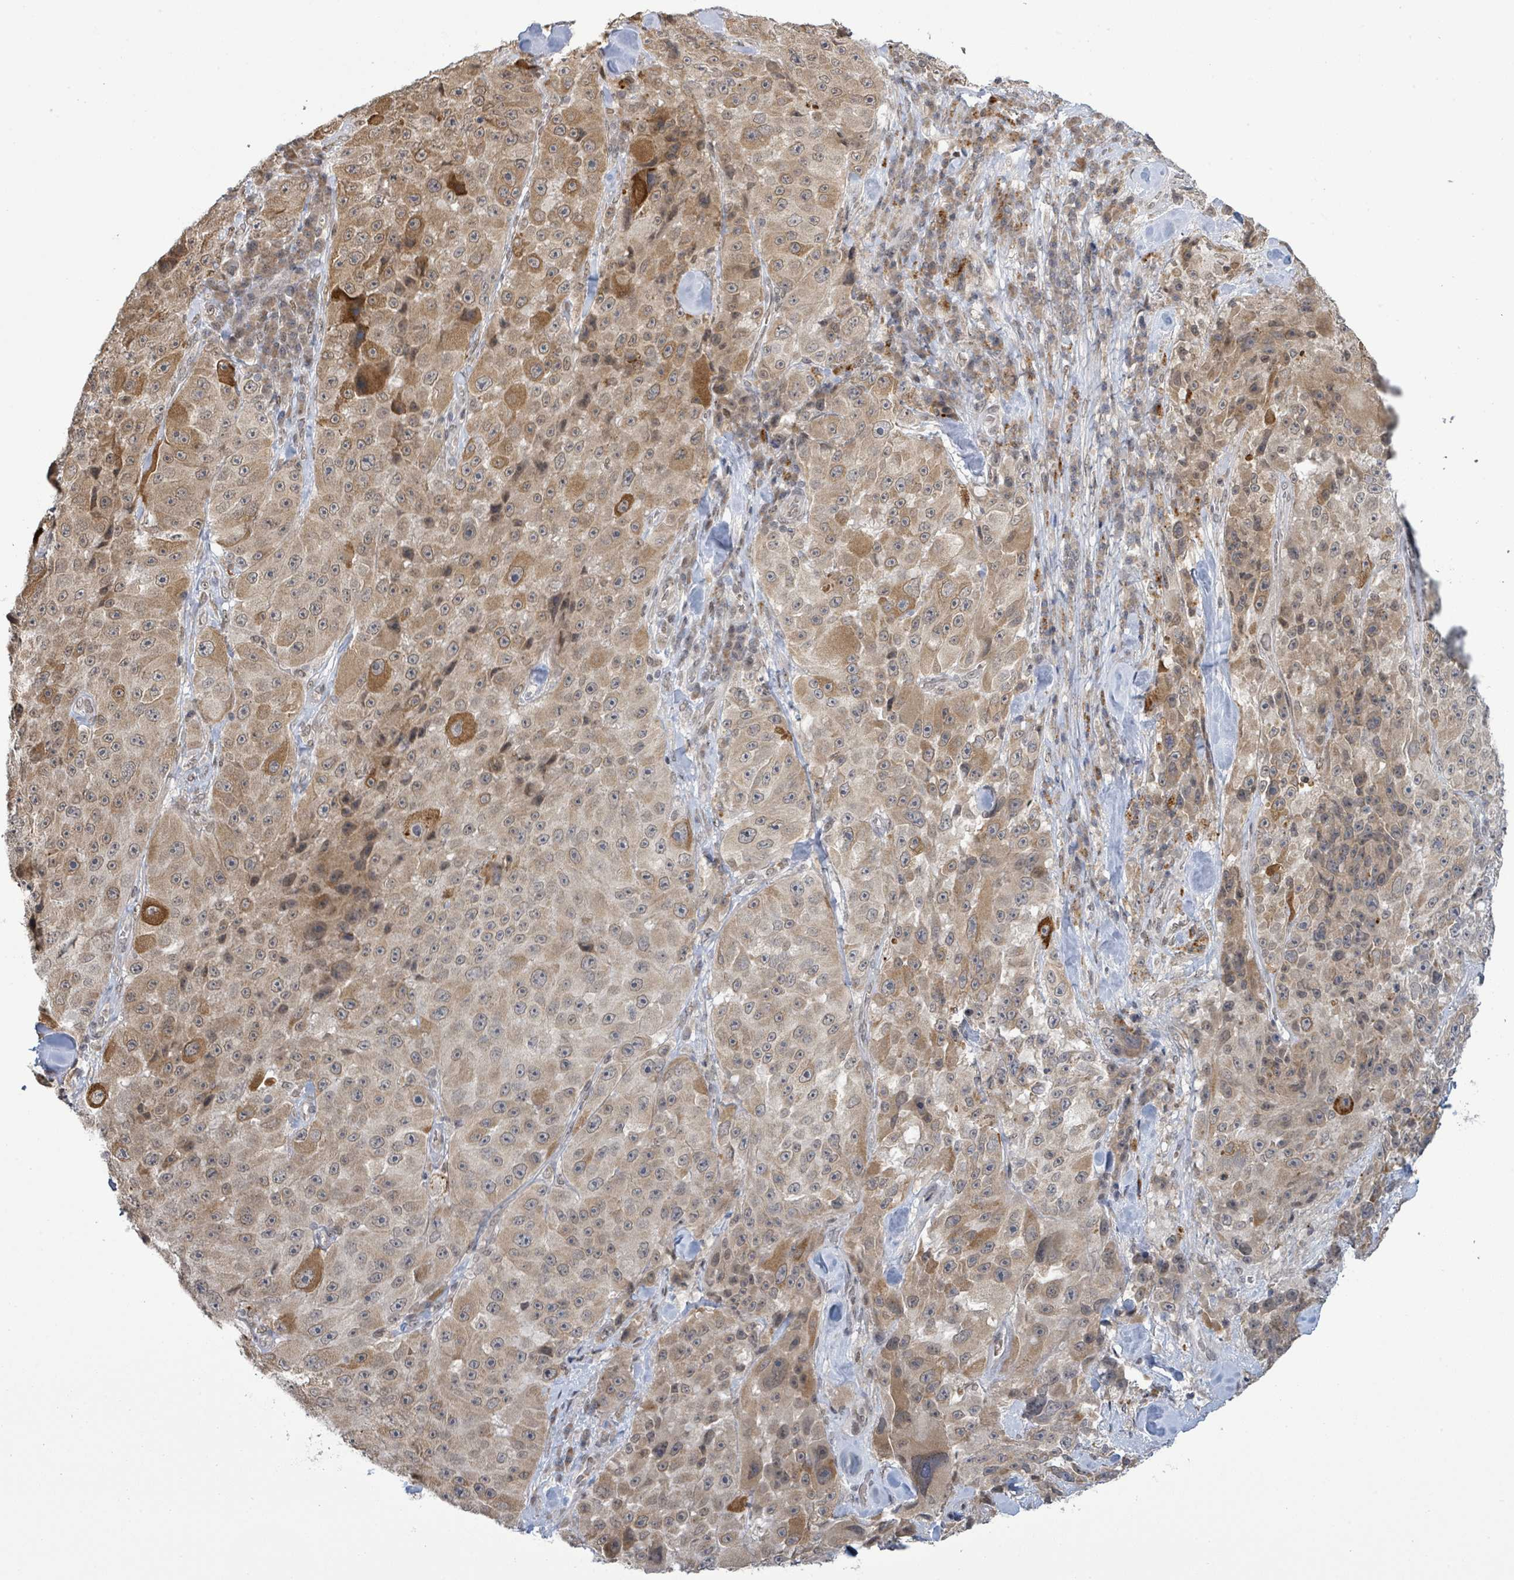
{"staining": {"intensity": "moderate", "quantity": ">75%", "location": "cytoplasmic/membranous,nuclear"}, "tissue": "melanoma", "cell_type": "Tumor cells", "image_type": "cancer", "snomed": [{"axis": "morphology", "description": "Malignant melanoma, Metastatic site"}, {"axis": "topography", "description": "Lymph node"}], "caption": "Brown immunohistochemical staining in human melanoma reveals moderate cytoplasmic/membranous and nuclear positivity in about >75% of tumor cells.", "gene": "SBF2", "patient": {"sex": "male", "age": 62}}